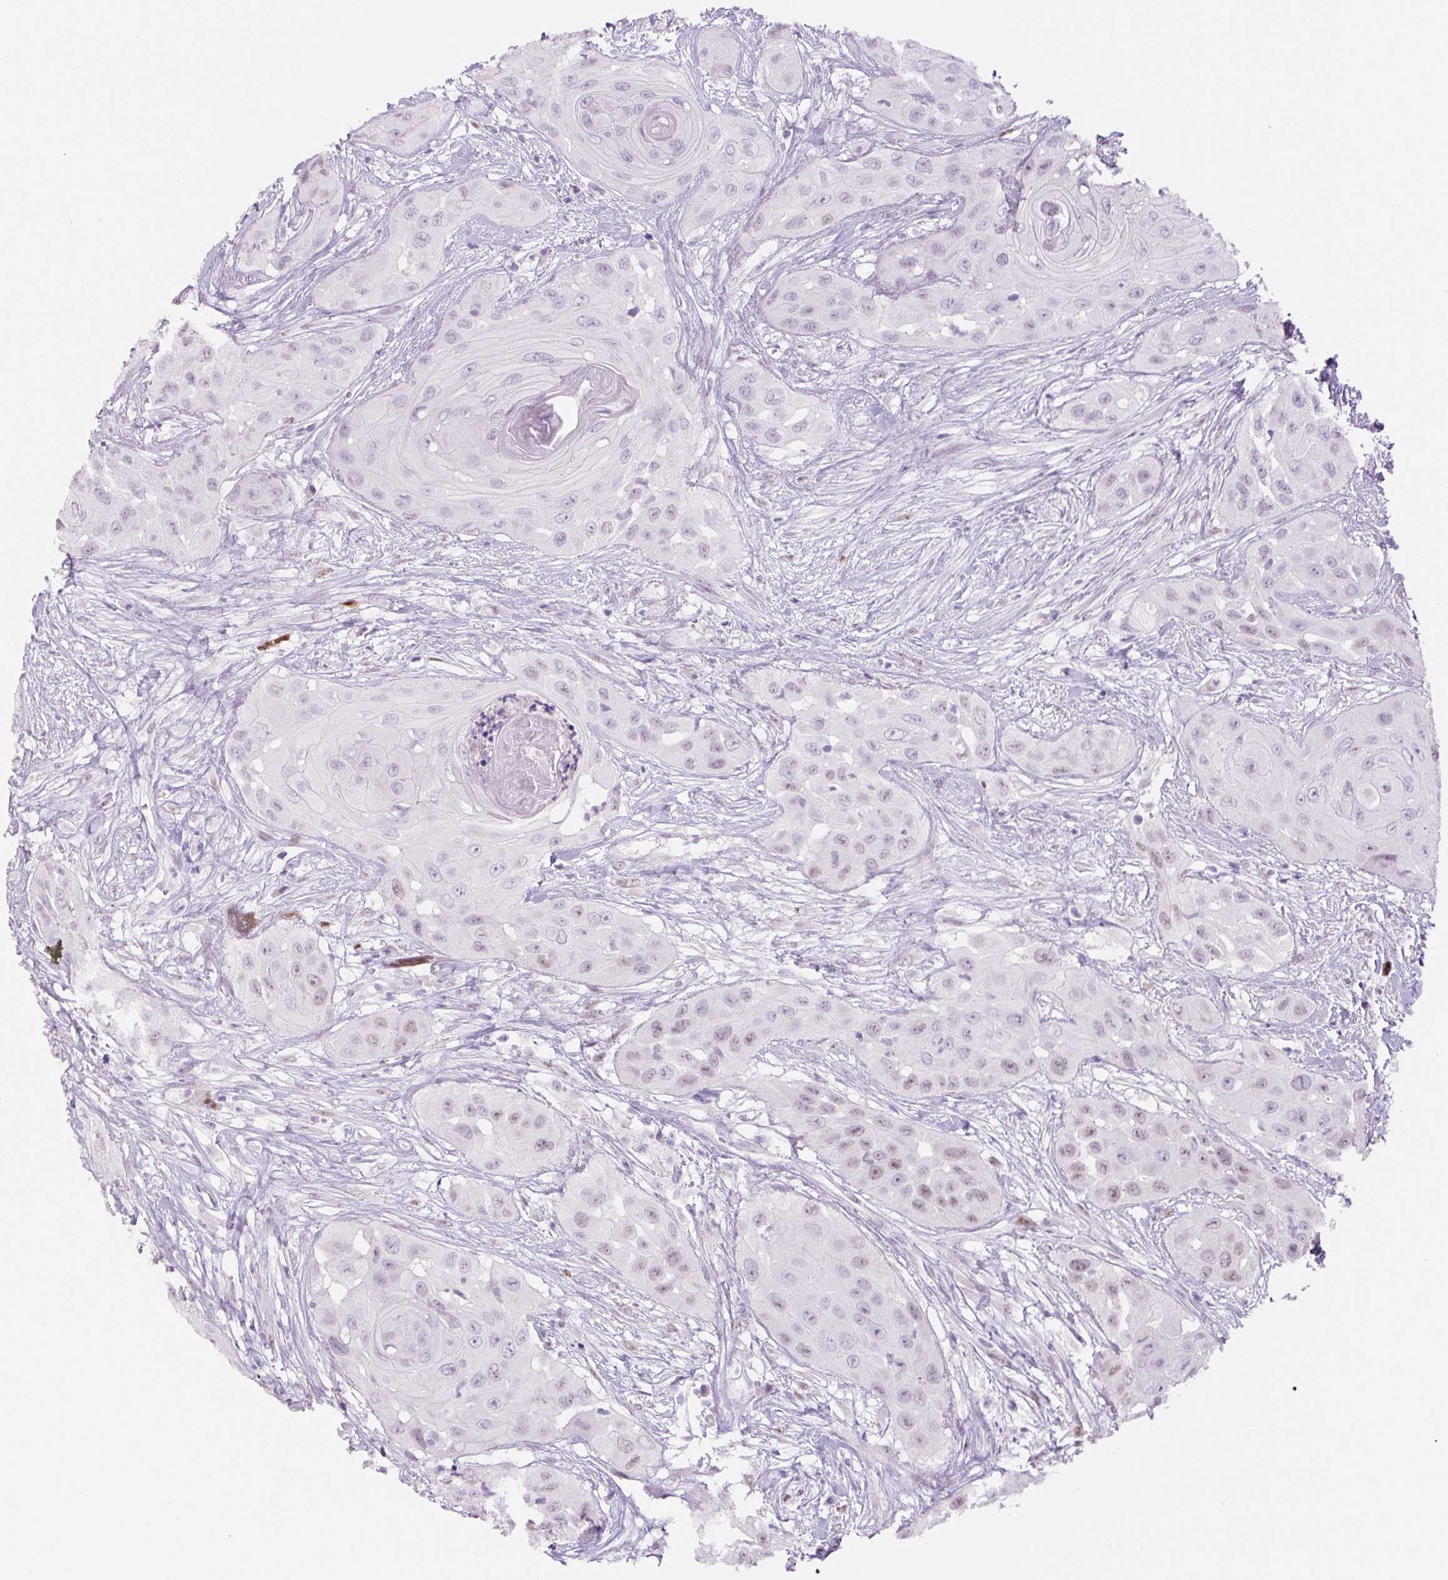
{"staining": {"intensity": "weak", "quantity": "25%-75%", "location": "nuclear"}, "tissue": "head and neck cancer", "cell_type": "Tumor cells", "image_type": "cancer", "snomed": [{"axis": "morphology", "description": "Squamous cell carcinoma, NOS"}, {"axis": "topography", "description": "Head-Neck"}], "caption": "DAB (3,3'-diaminobenzidine) immunohistochemical staining of human squamous cell carcinoma (head and neck) displays weak nuclear protein expression in approximately 25%-75% of tumor cells. Using DAB (3,3'-diaminobenzidine) (brown) and hematoxylin (blue) stains, captured at high magnification using brightfield microscopy.", "gene": "SIX1", "patient": {"sex": "male", "age": 83}}